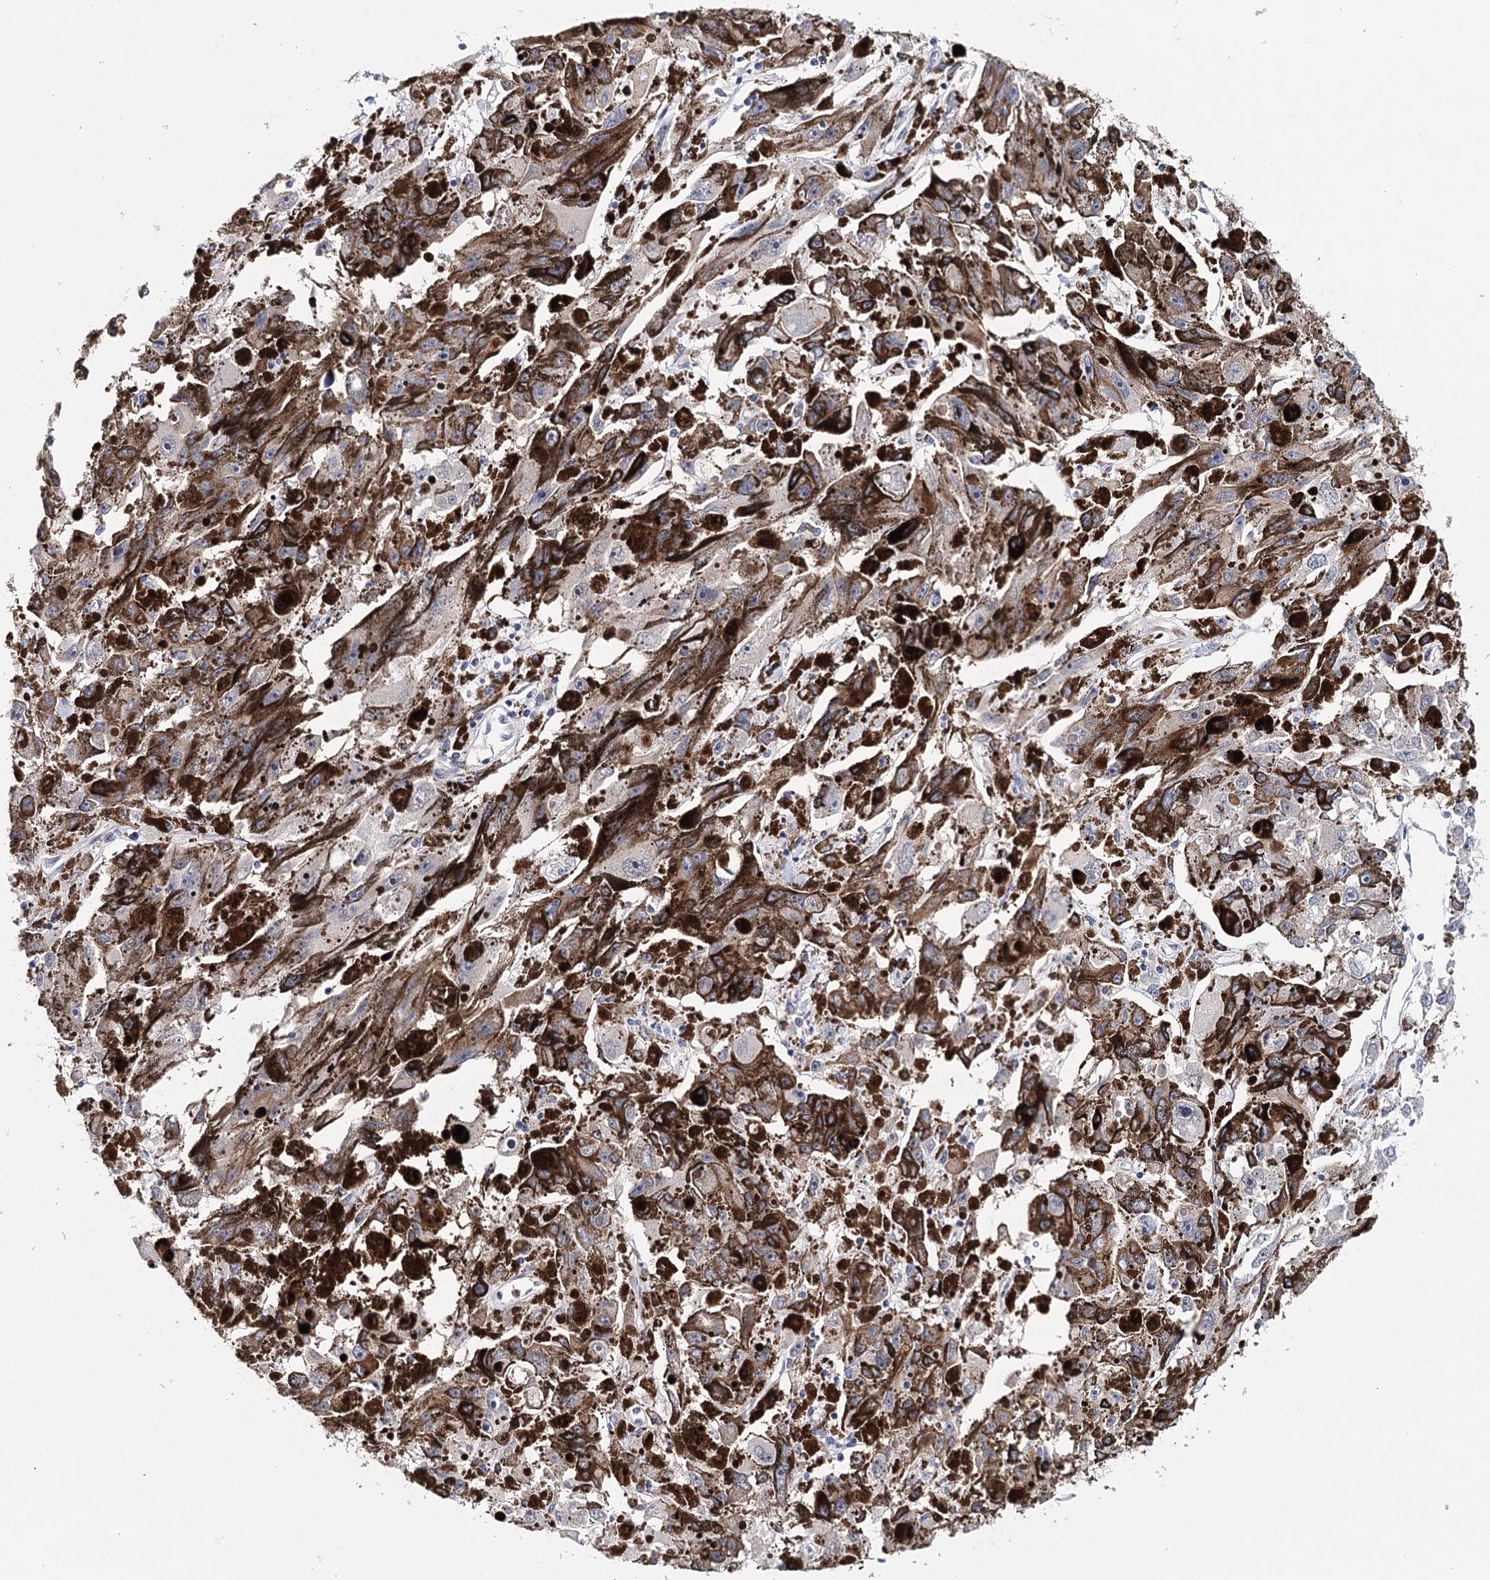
{"staining": {"intensity": "negative", "quantity": "none", "location": "none"}, "tissue": "melanoma", "cell_type": "Tumor cells", "image_type": "cancer", "snomed": [{"axis": "morphology", "description": "Malignant melanoma, NOS"}, {"axis": "topography", "description": "Skin"}], "caption": "The image shows no staining of tumor cells in malignant melanoma.", "gene": "HSPA4L", "patient": {"sex": "female", "age": 104}}